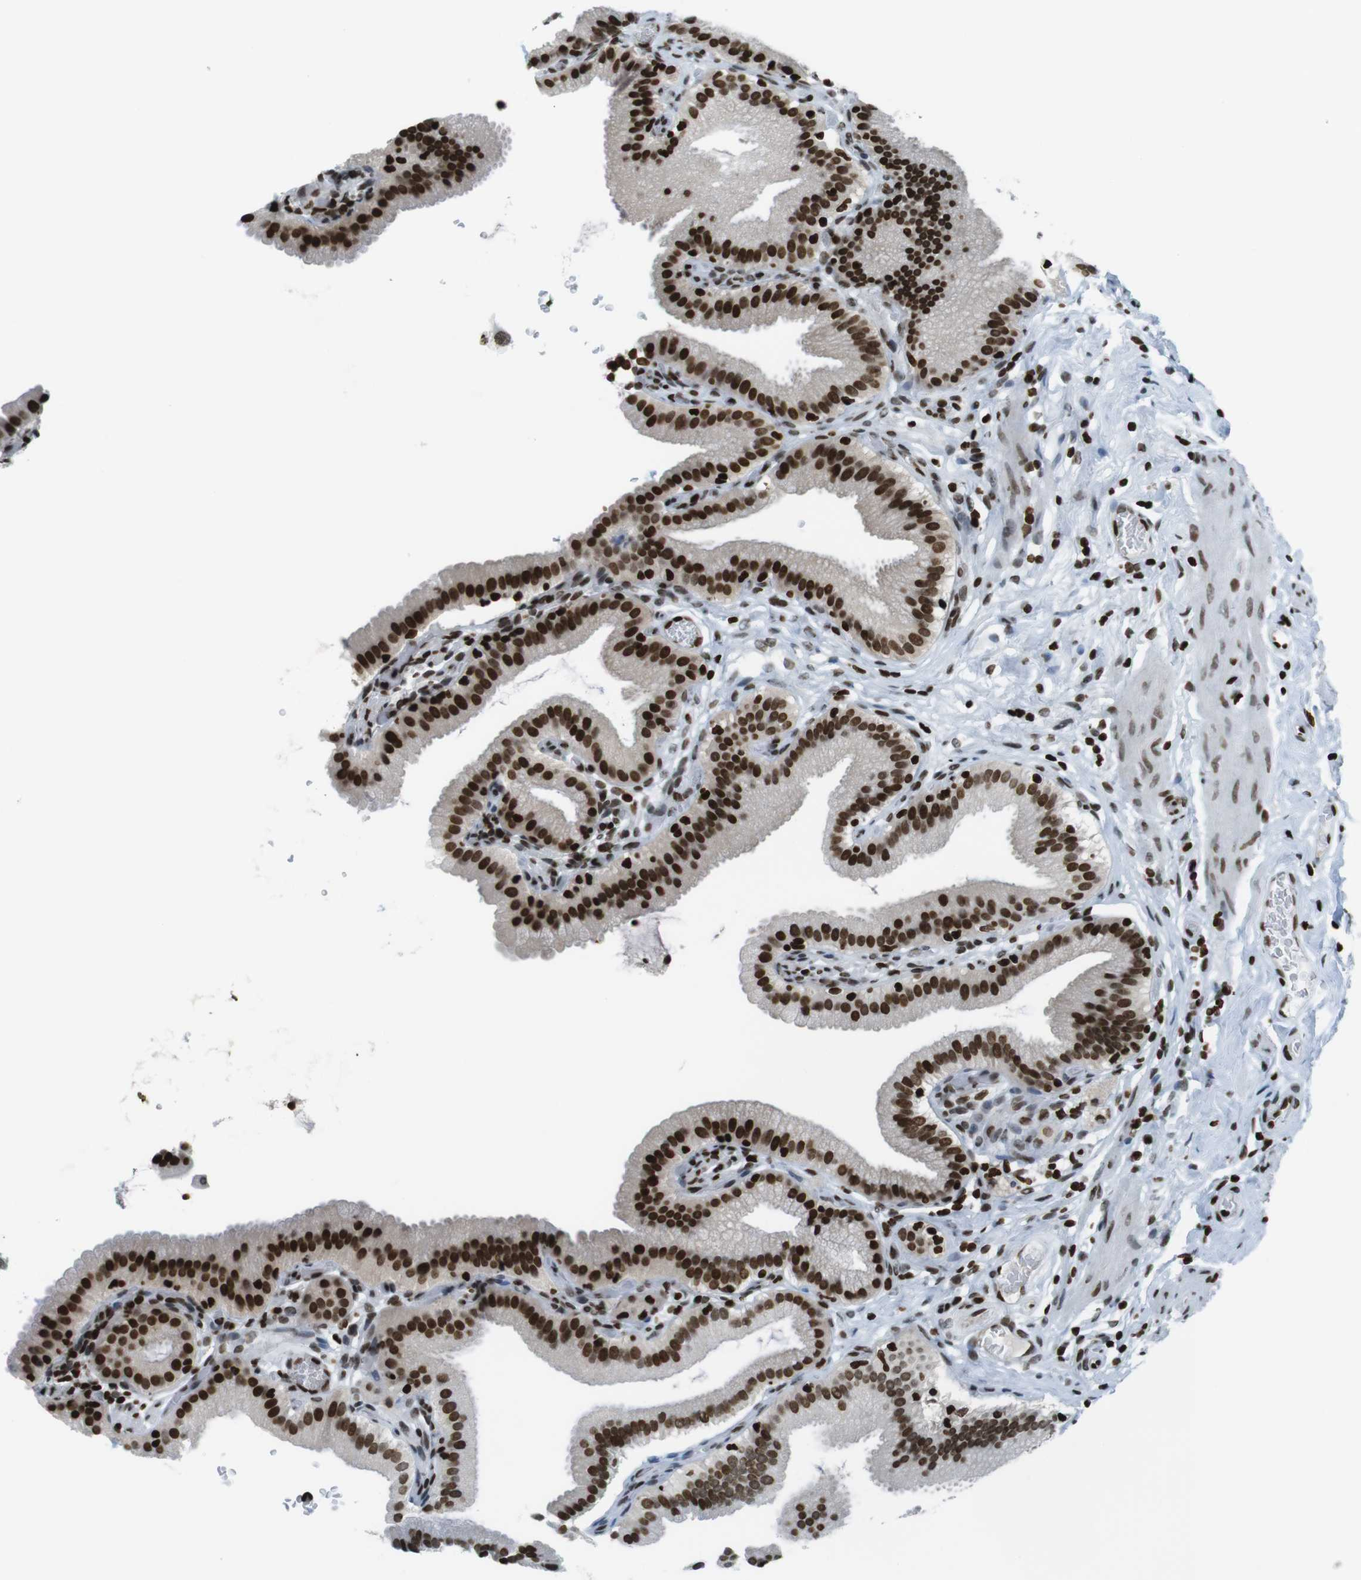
{"staining": {"intensity": "strong", "quantity": ">75%", "location": "nuclear"}, "tissue": "gallbladder", "cell_type": "Glandular cells", "image_type": "normal", "snomed": [{"axis": "morphology", "description": "Normal tissue, NOS"}, {"axis": "topography", "description": "Gallbladder"}], "caption": "Unremarkable gallbladder was stained to show a protein in brown. There is high levels of strong nuclear staining in about >75% of glandular cells.", "gene": "H2AC8", "patient": {"sex": "male", "age": 54}}